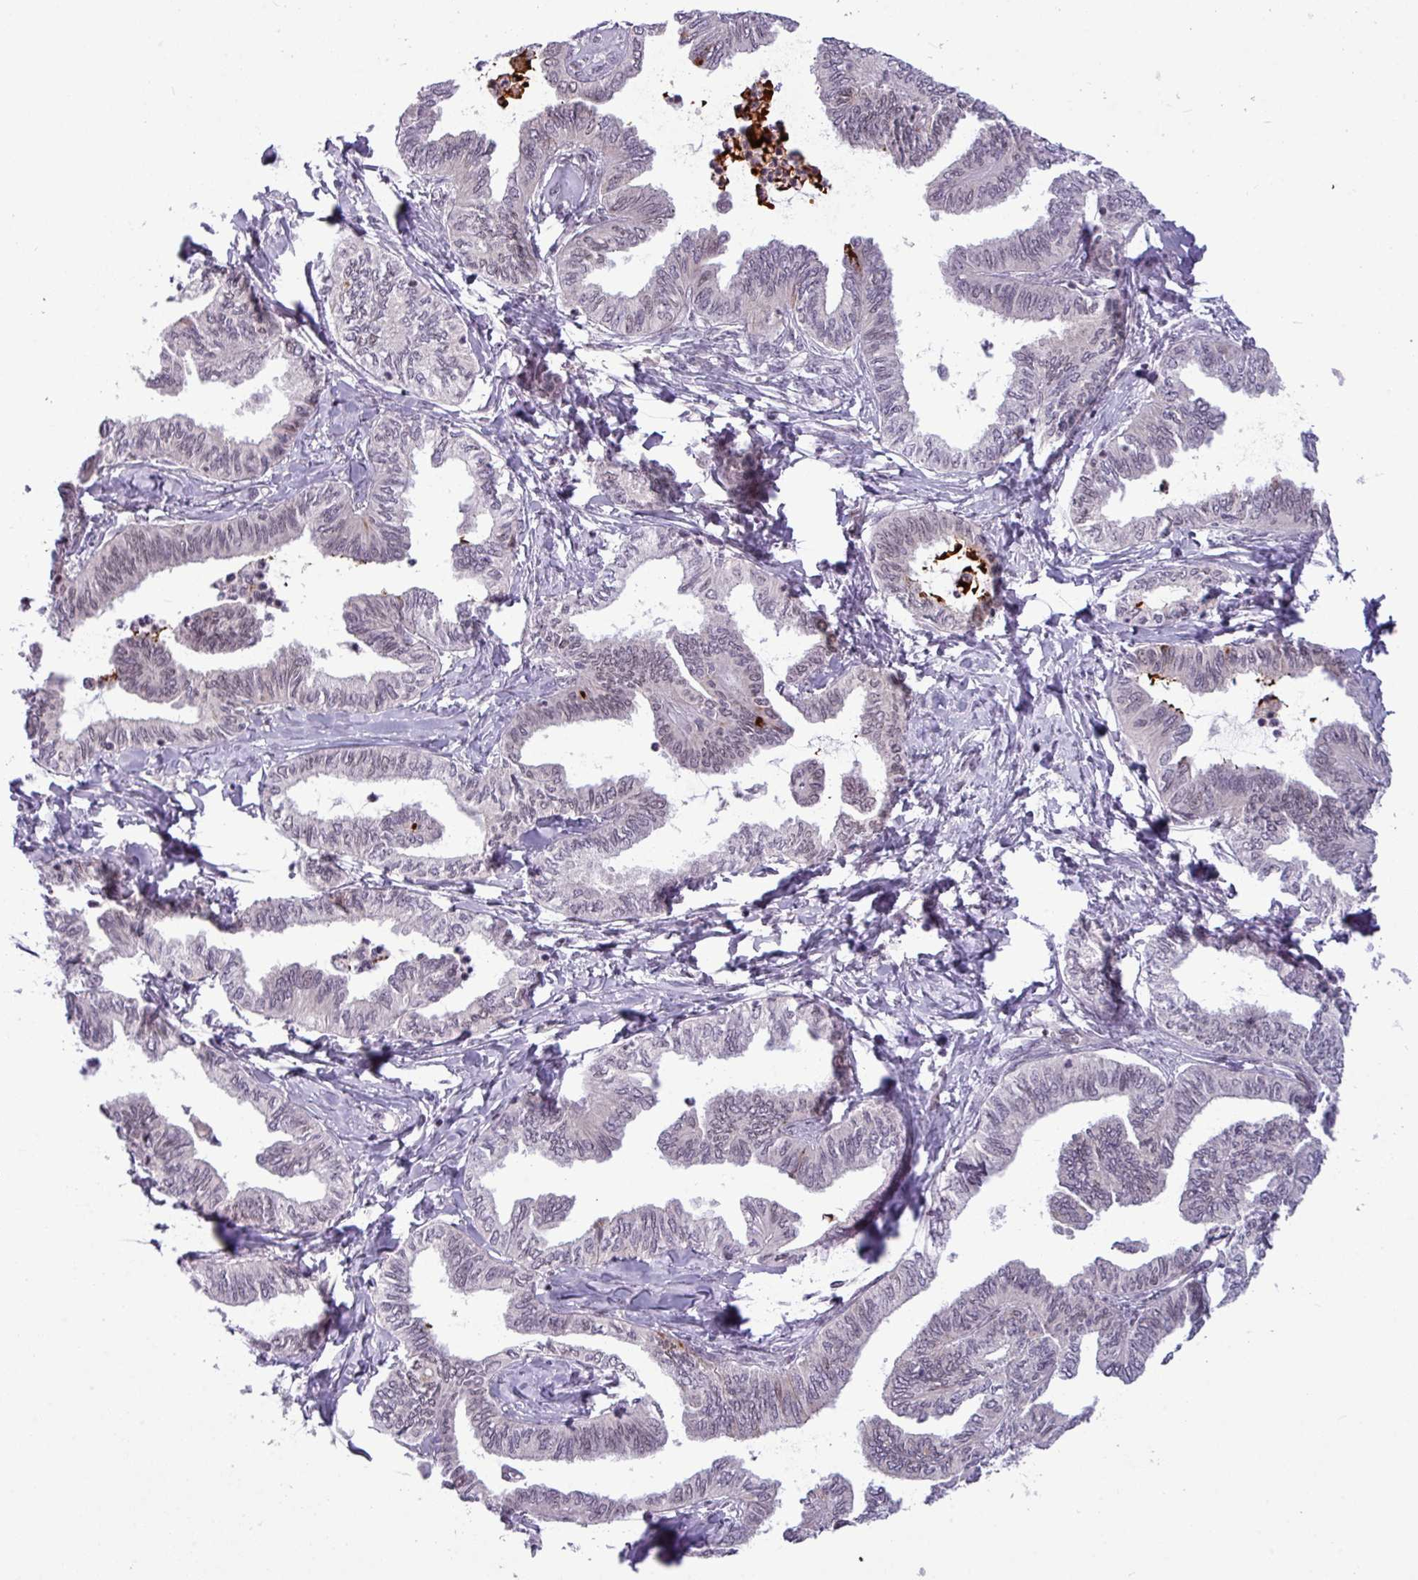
{"staining": {"intensity": "negative", "quantity": "none", "location": "none"}, "tissue": "ovarian cancer", "cell_type": "Tumor cells", "image_type": "cancer", "snomed": [{"axis": "morphology", "description": "Carcinoma, endometroid"}, {"axis": "topography", "description": "Ovary"}], "caption": "Human ovarian cancer (endometroid carcinoma) stained for a protein using immunohistochemistry (IHC) shows no positivity in tumor cells.", "gene": "SLC66A2", "patient": {"sex": "female", "age": 70}}